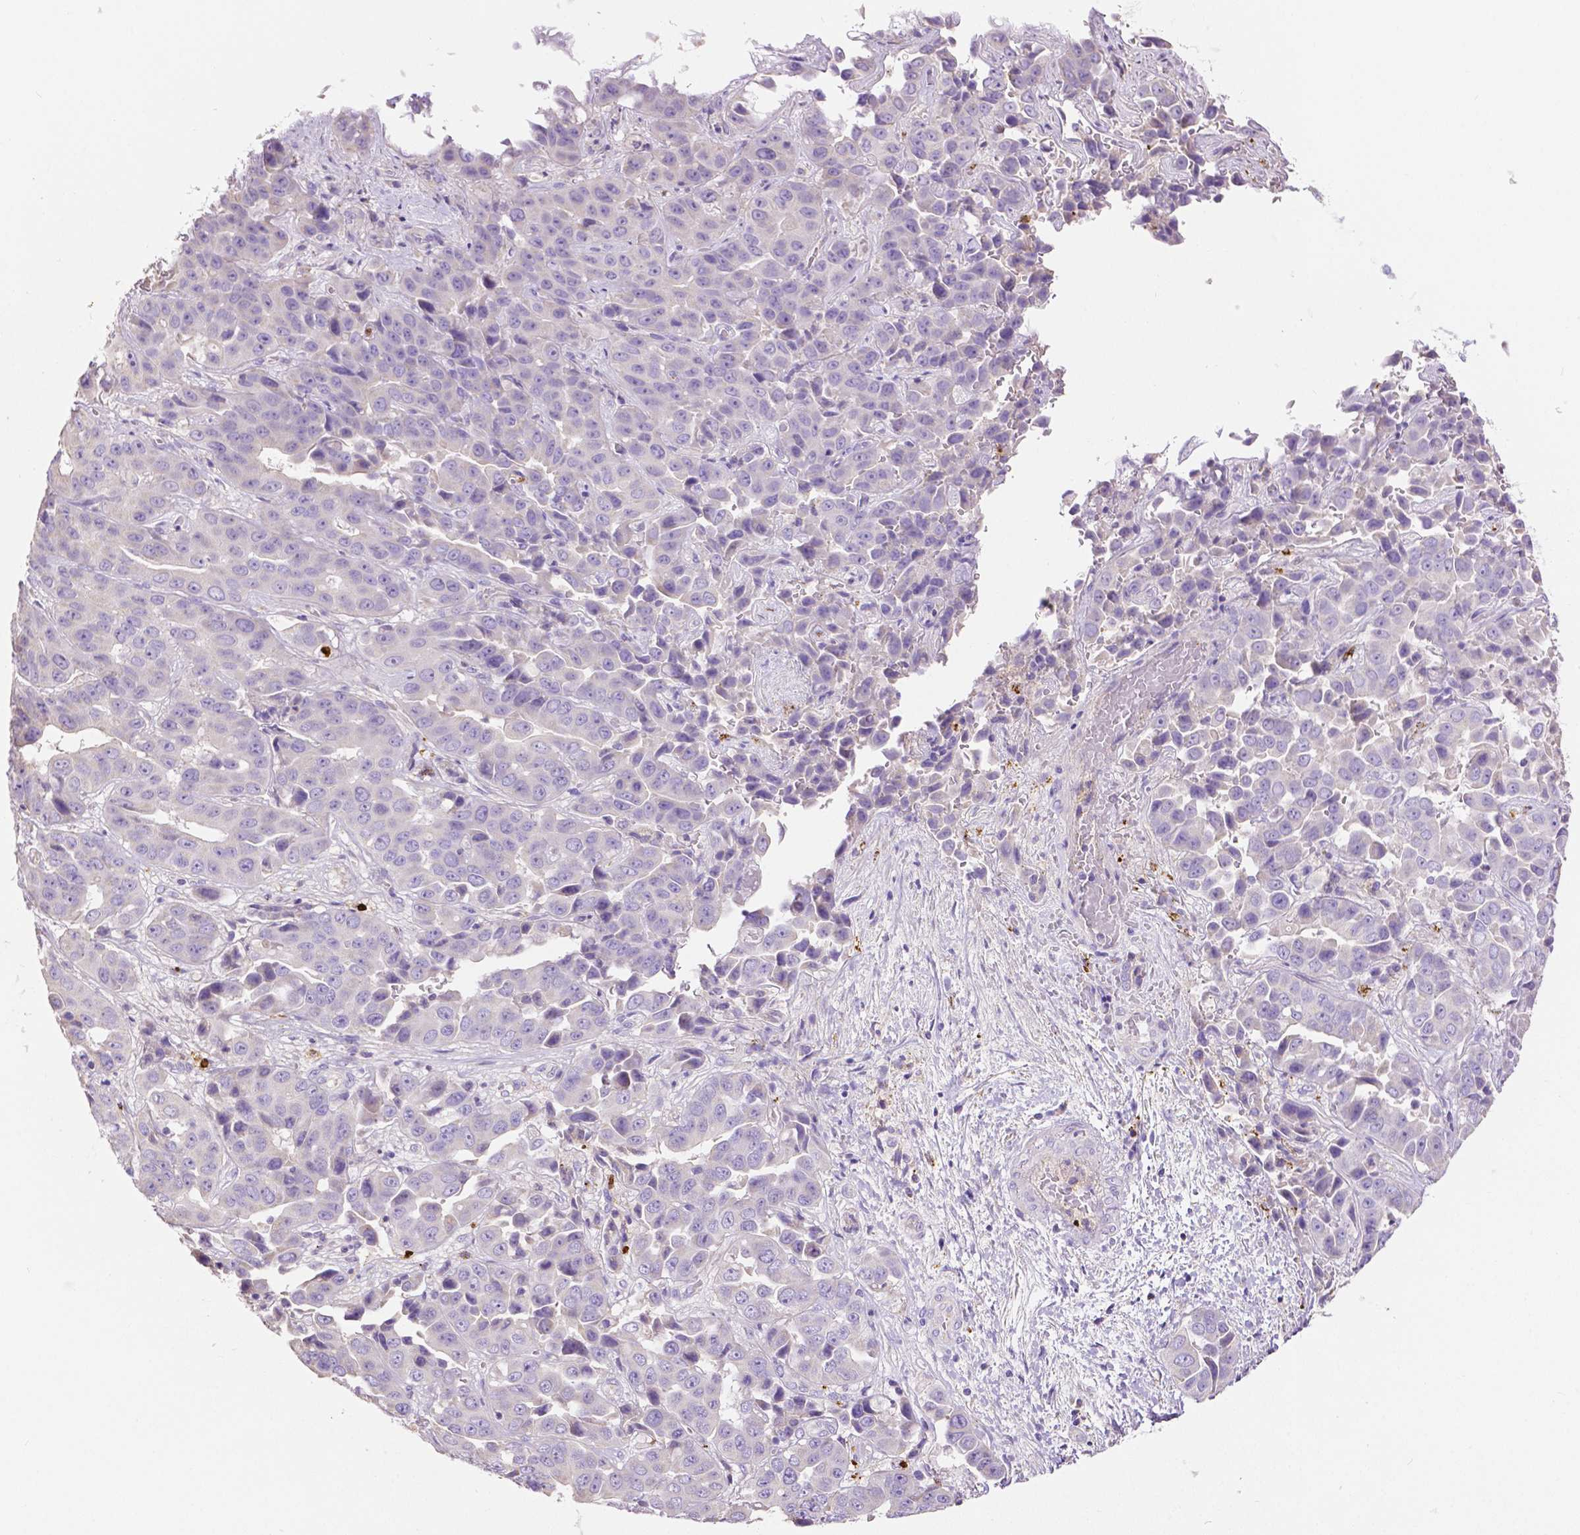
{"staining": {"intensity": "negative", "quantity": "none", "location": "none"}, "tissue": "liver cancer", "cell_type": "Tumor cells", "image_type": "cancer", "snomed": [{"axis": "morphology", "description": "Cholangiocarcinoma"}, {"axis": "topography", "description": "Liver"}], "caption": "This is an immunohistochemistry (IHC) histopathology image of human liver cholangiocarcinoma. There is no expression in tumor cells.", "gene": "MMP9", "patient": {"sex": "female", "age": 52}}